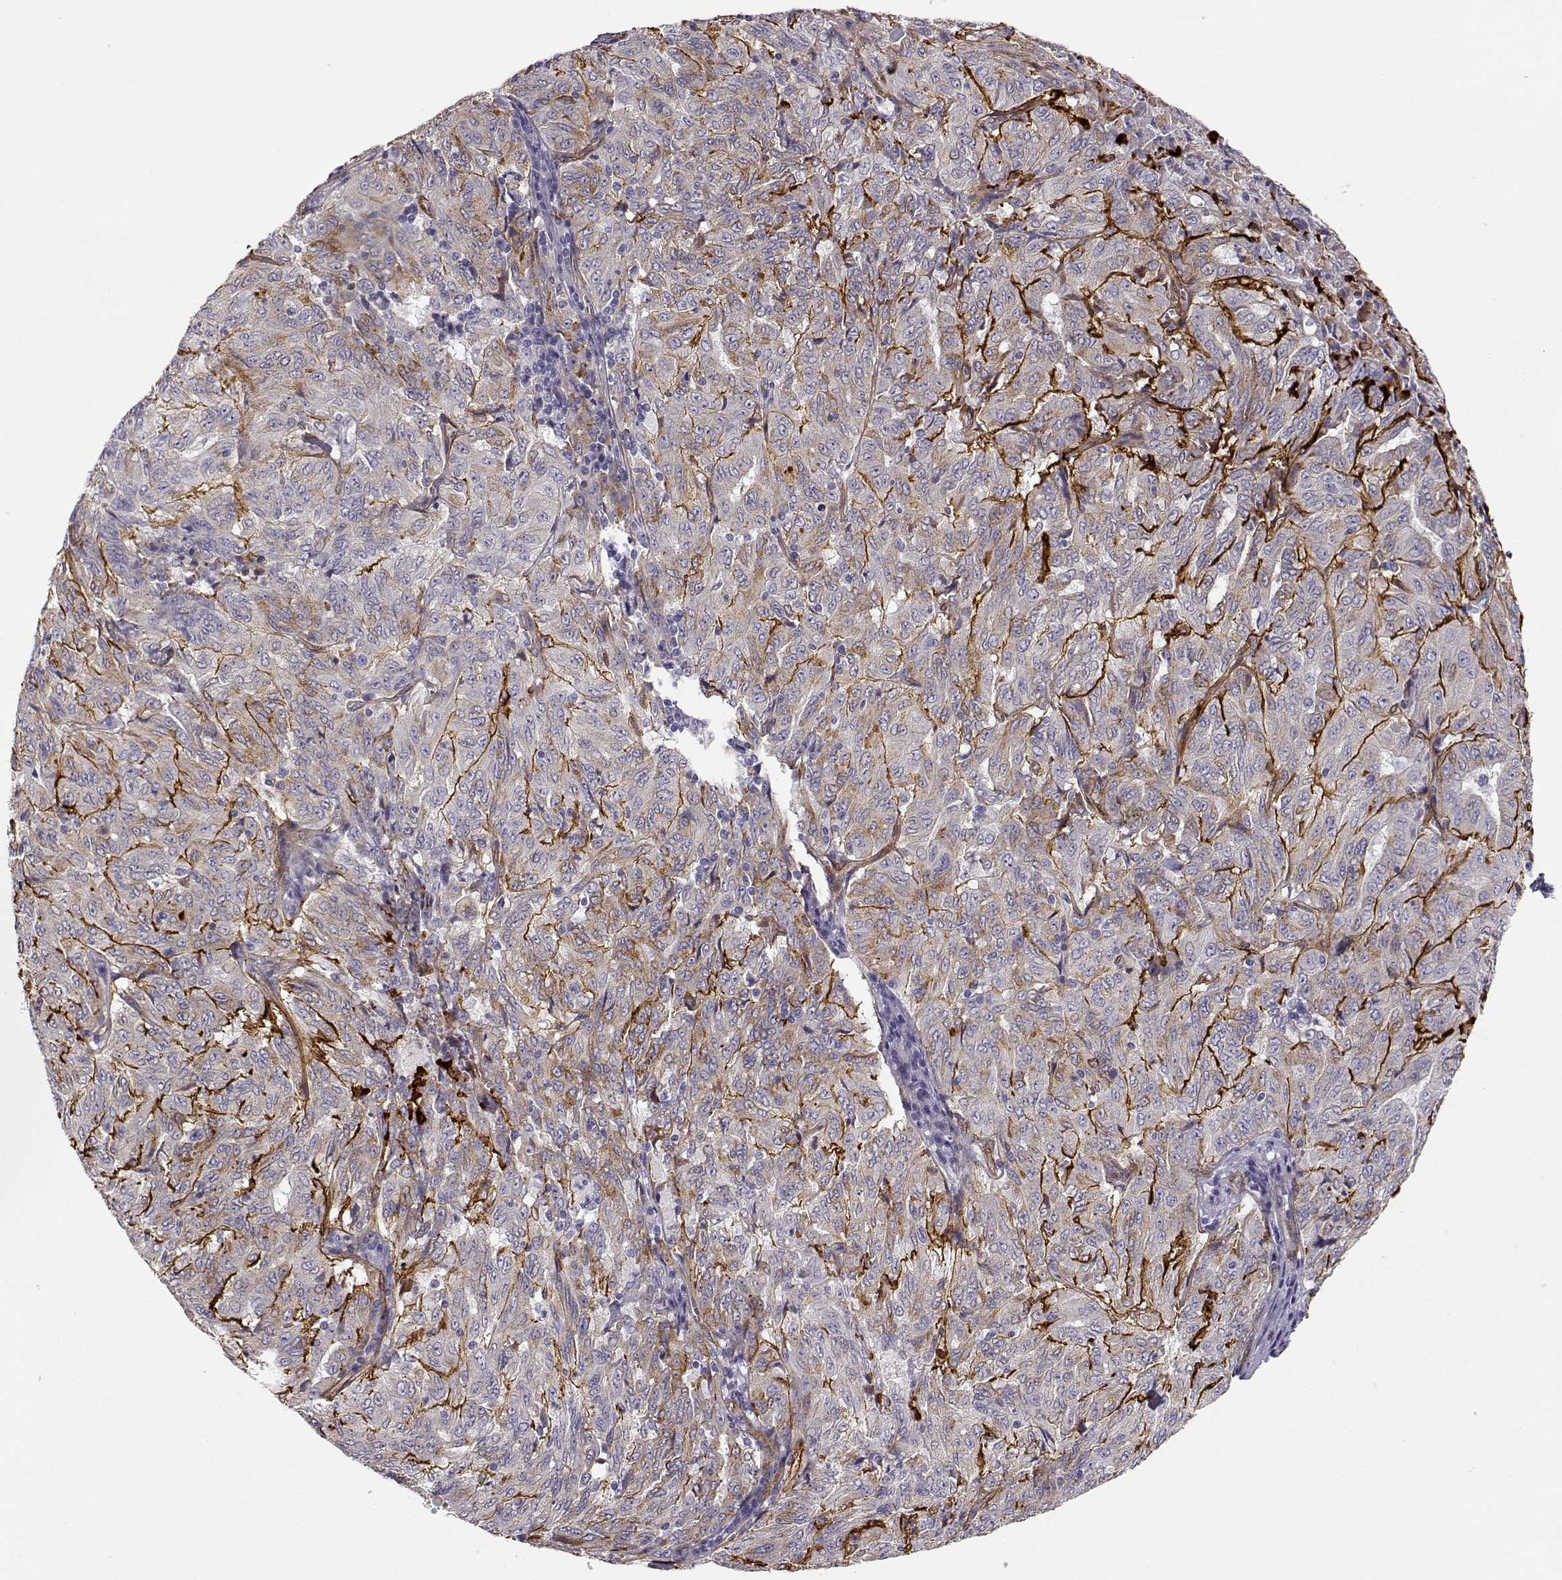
{"staining": {"intensity": "moderate", "quantity": "<25%", "location": "cytoplasmic/membranous"}, "tissue": "pancreatic cancer", "cell_type": "Tumor cells", "image_type": "cancer", "snomed": [{"axis": "morphology", "description": "Adenocarcinoma, NOS"}, {"axis": "topography", "description": "Pancreas"}], "caption": "A high-resolution micrograph shows IHC staining of pancreatic adenocarcinoma, which demonstrates moderate cytoplasmic/membranous expression in approximately <25% of tumor cells.", "gene": "LAMC1", "patient": {"sex": "male", "age": 63}}